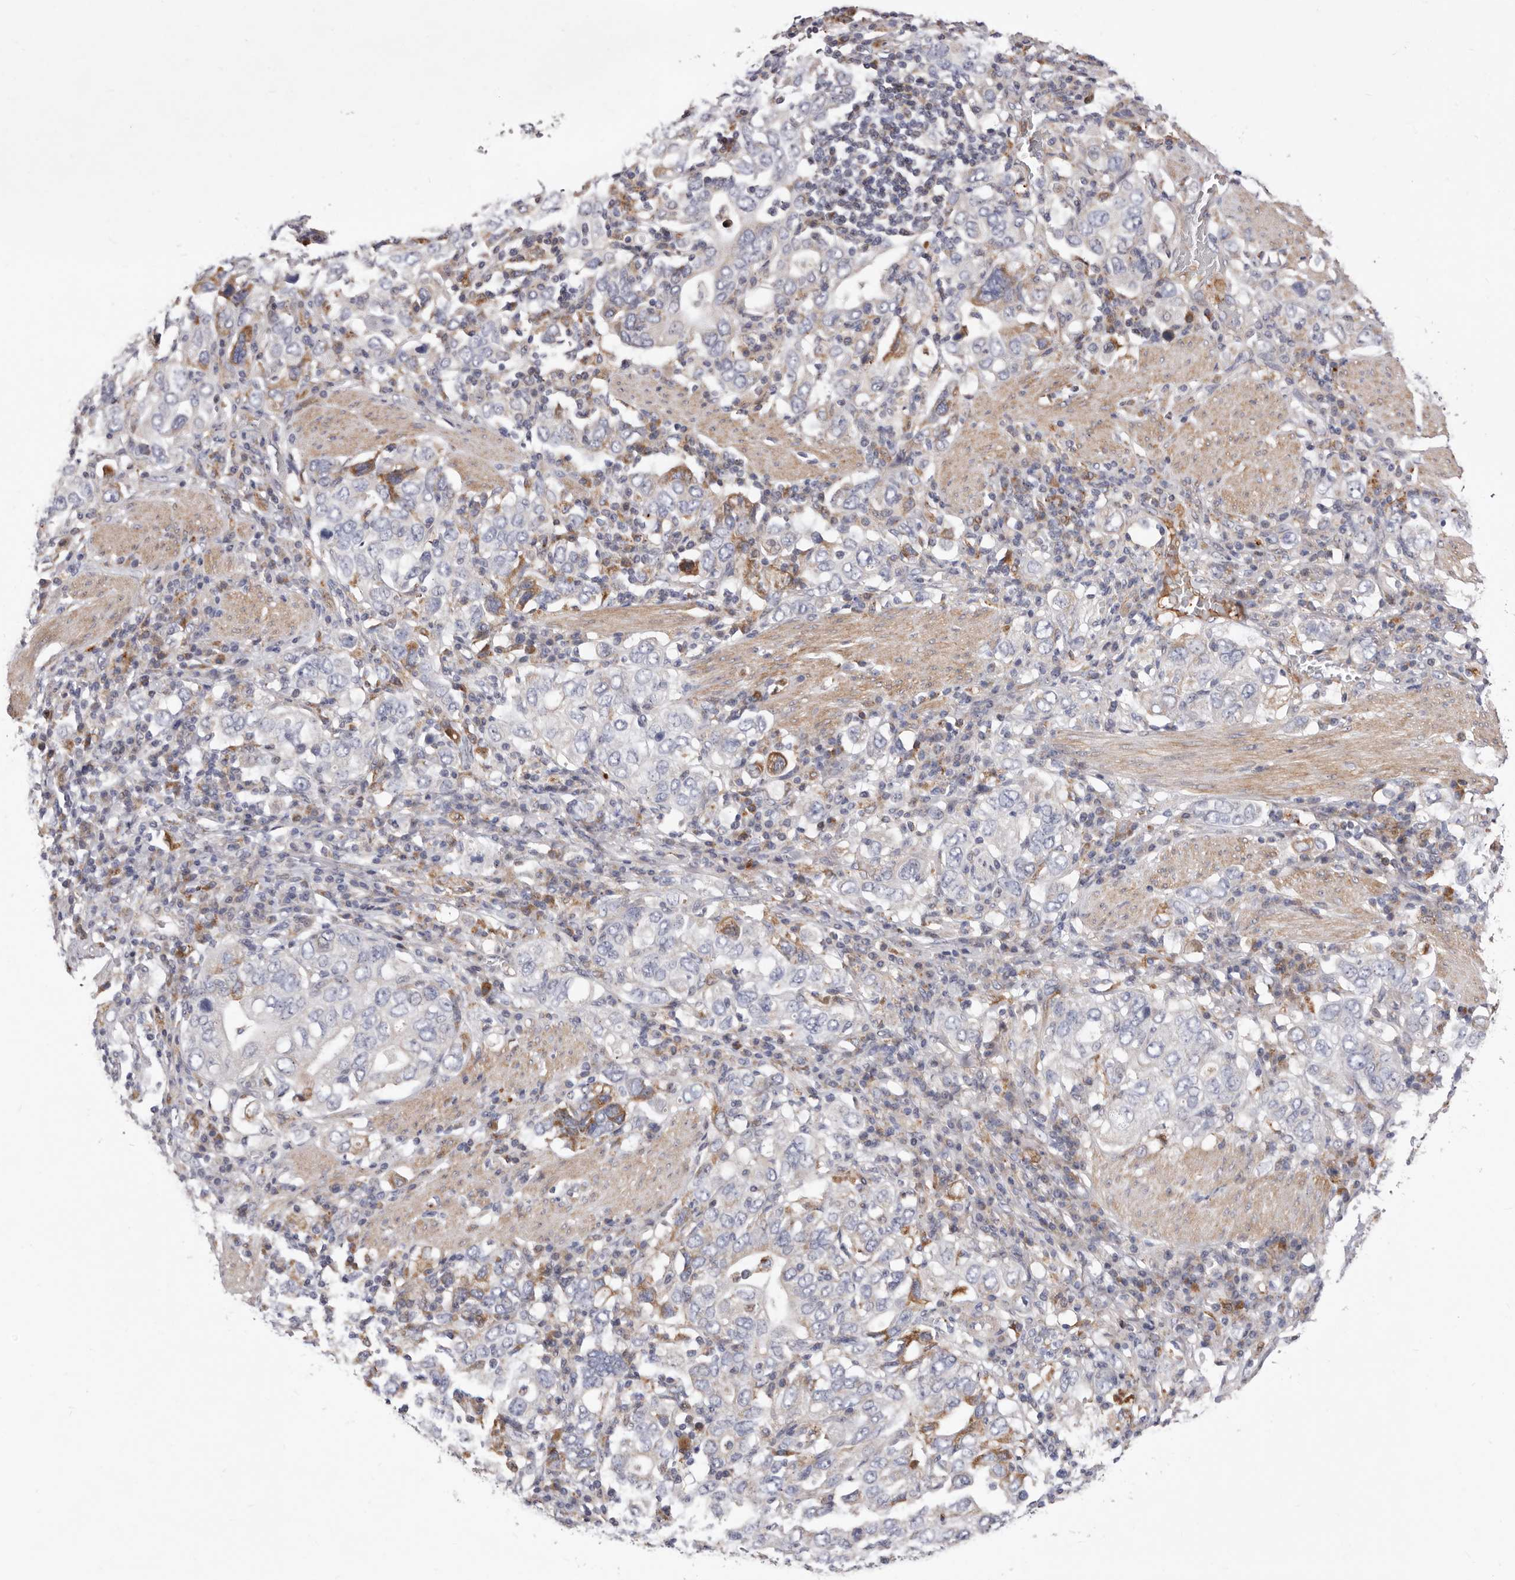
{"staining": {"intensity": "moderate", "quantity": "<25%", "location": "cytoplasmic/membranous"}, "tissue": "stomach cancer", "cell_type": "Tumor cells", "image_type": "cancer", "snomed": [{"axis": "morphology", "description": "Adenocarcinoma, NOS"}, {"axis": "topography", "description": "Stomach, upper"}], "caption": "Immunohistochemistry micrograph of neoplastic tissue: human adenocarcinoma (stomach) stained using IHC shows low levels of moderate protein expression localized specifically in the cytoplasmic/membranous of tumor cells, appearing as a cytoplasmic/membranous brown color.", "gene": "NUBPL", "patient": {"sex": "male", "age": 62}}